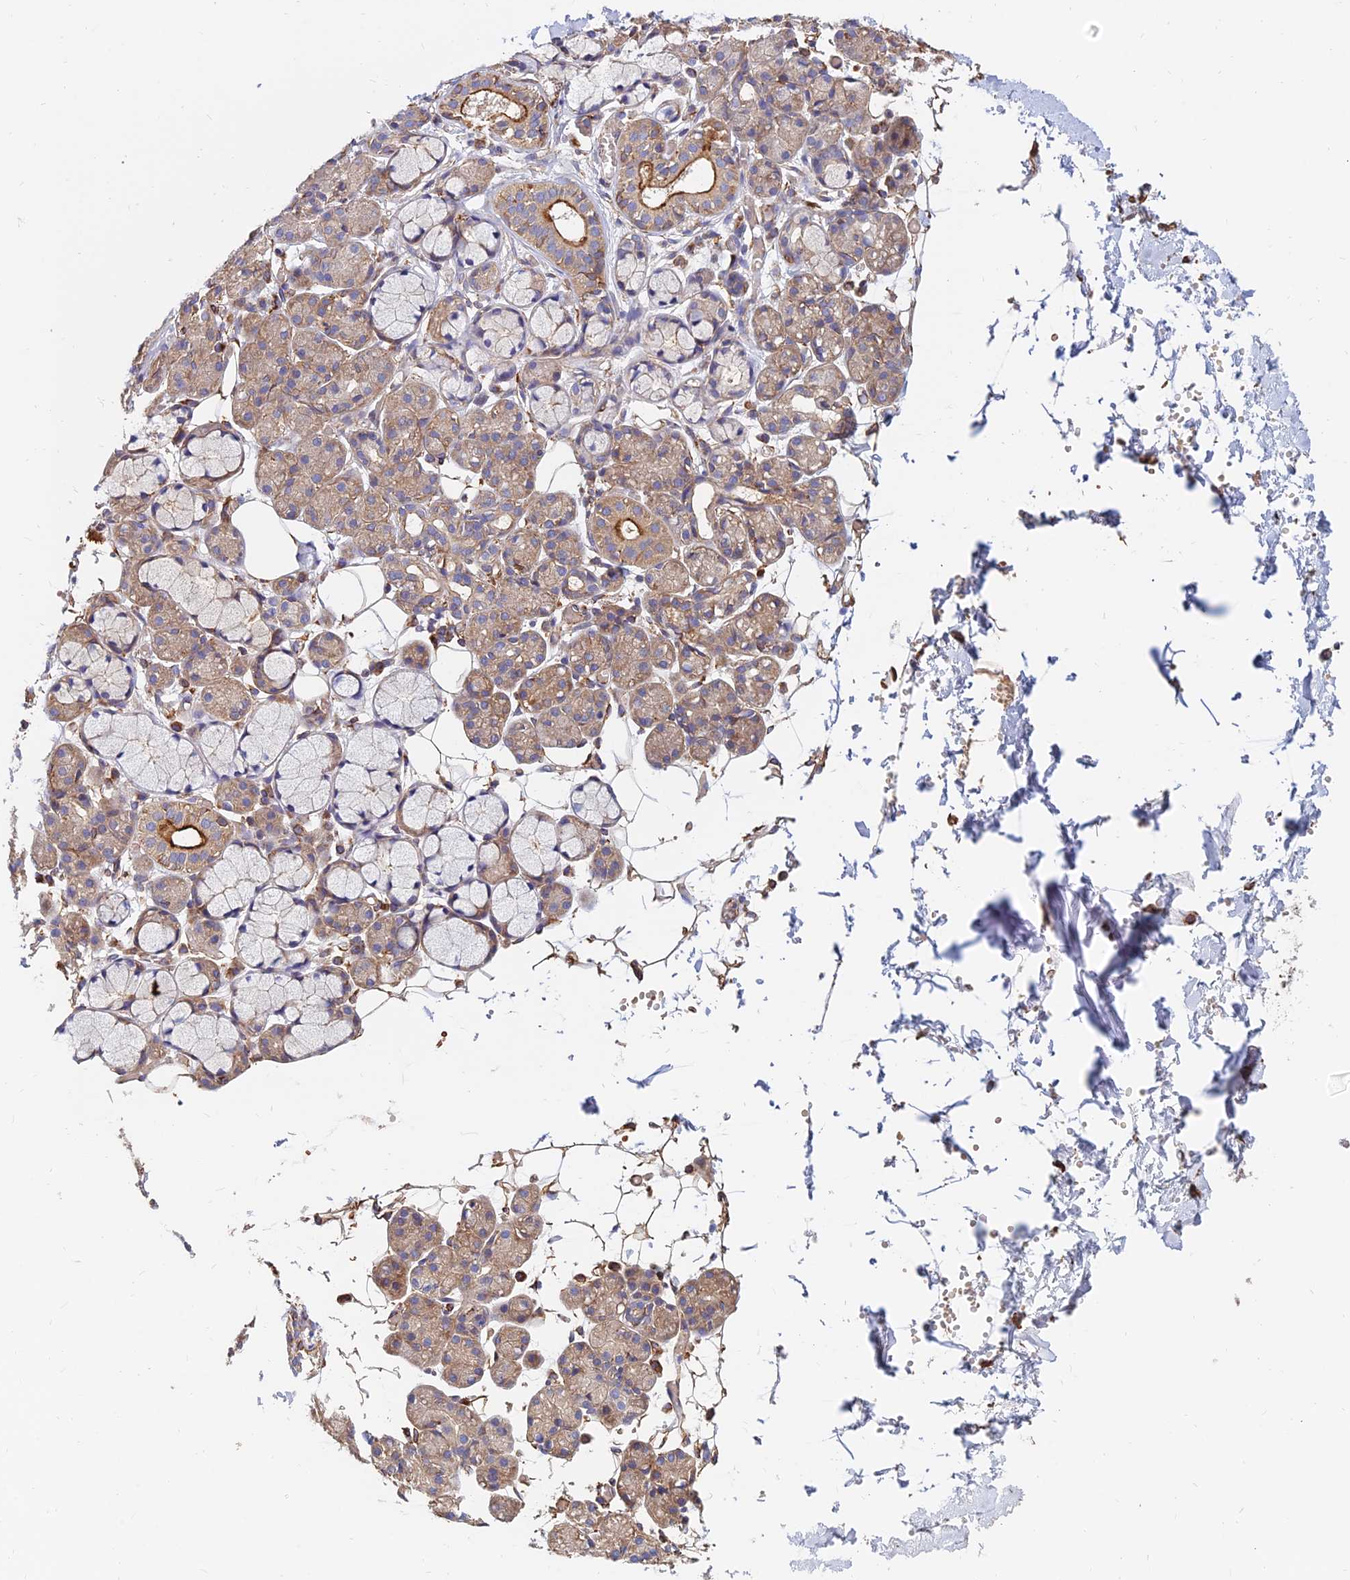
{"staining": {"intensity": "strong", "quantity": "<25%", "location": "cytoplasmic/membranous"}, "tissue": "salivary gland", "cell_type": "Glandular cells", "image_type": "normal", "snomed": [{"axis": "morphology", "description": "Normal tissue, NOS"}, {"axis": "topography", "description": "Salivary gland"}], "caption": "Strong cytoplasmic/membranous positivity is appreciated in approximately <25% of glandular cells in unremarkable salivary gland.", "gene": "CDK18", "patient": {"sex": "male", "age": 63}}